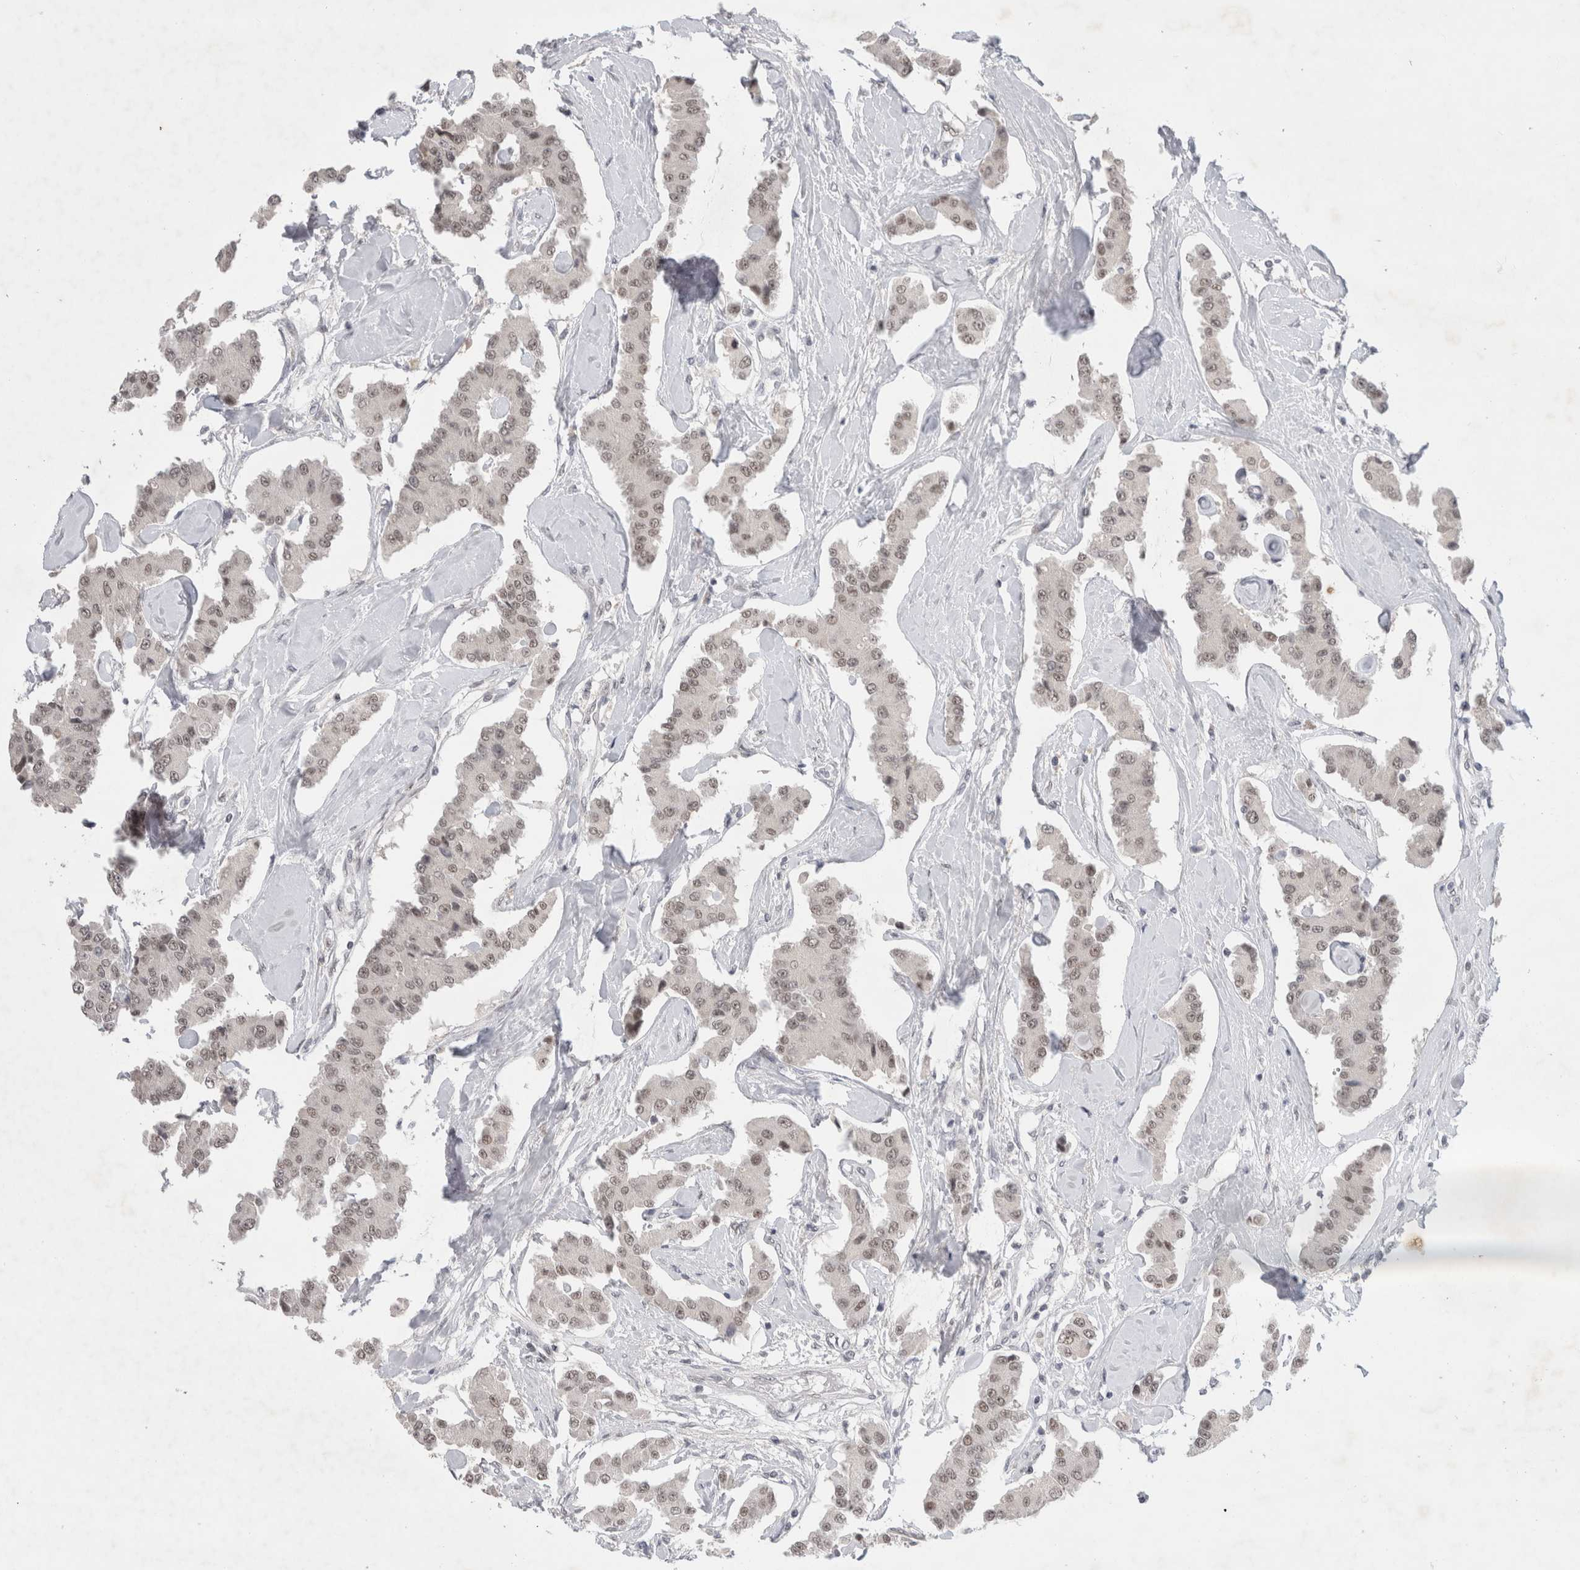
{"staining": {"intensity": "weak", "quantity": ">75%", "location": "nuclear"}, "tissue": "carcinoid", "cell_type": "Tumor cells", "image_type": "cancer", "snomed": [{"axis": "morphology", "description": "Carcinoid, malignant, NOS"}, {"axis": "topography", "description": "Pancreas"}], "caption": "Tumor cells reveal low levels of weak nuclear positivity in about >75% of cells in human carcinoid (malignant). (IHC, brightfield microscopy, high magnification).", "gene": "RECQL4", "patient": {"sex": "male", "age": 41}}